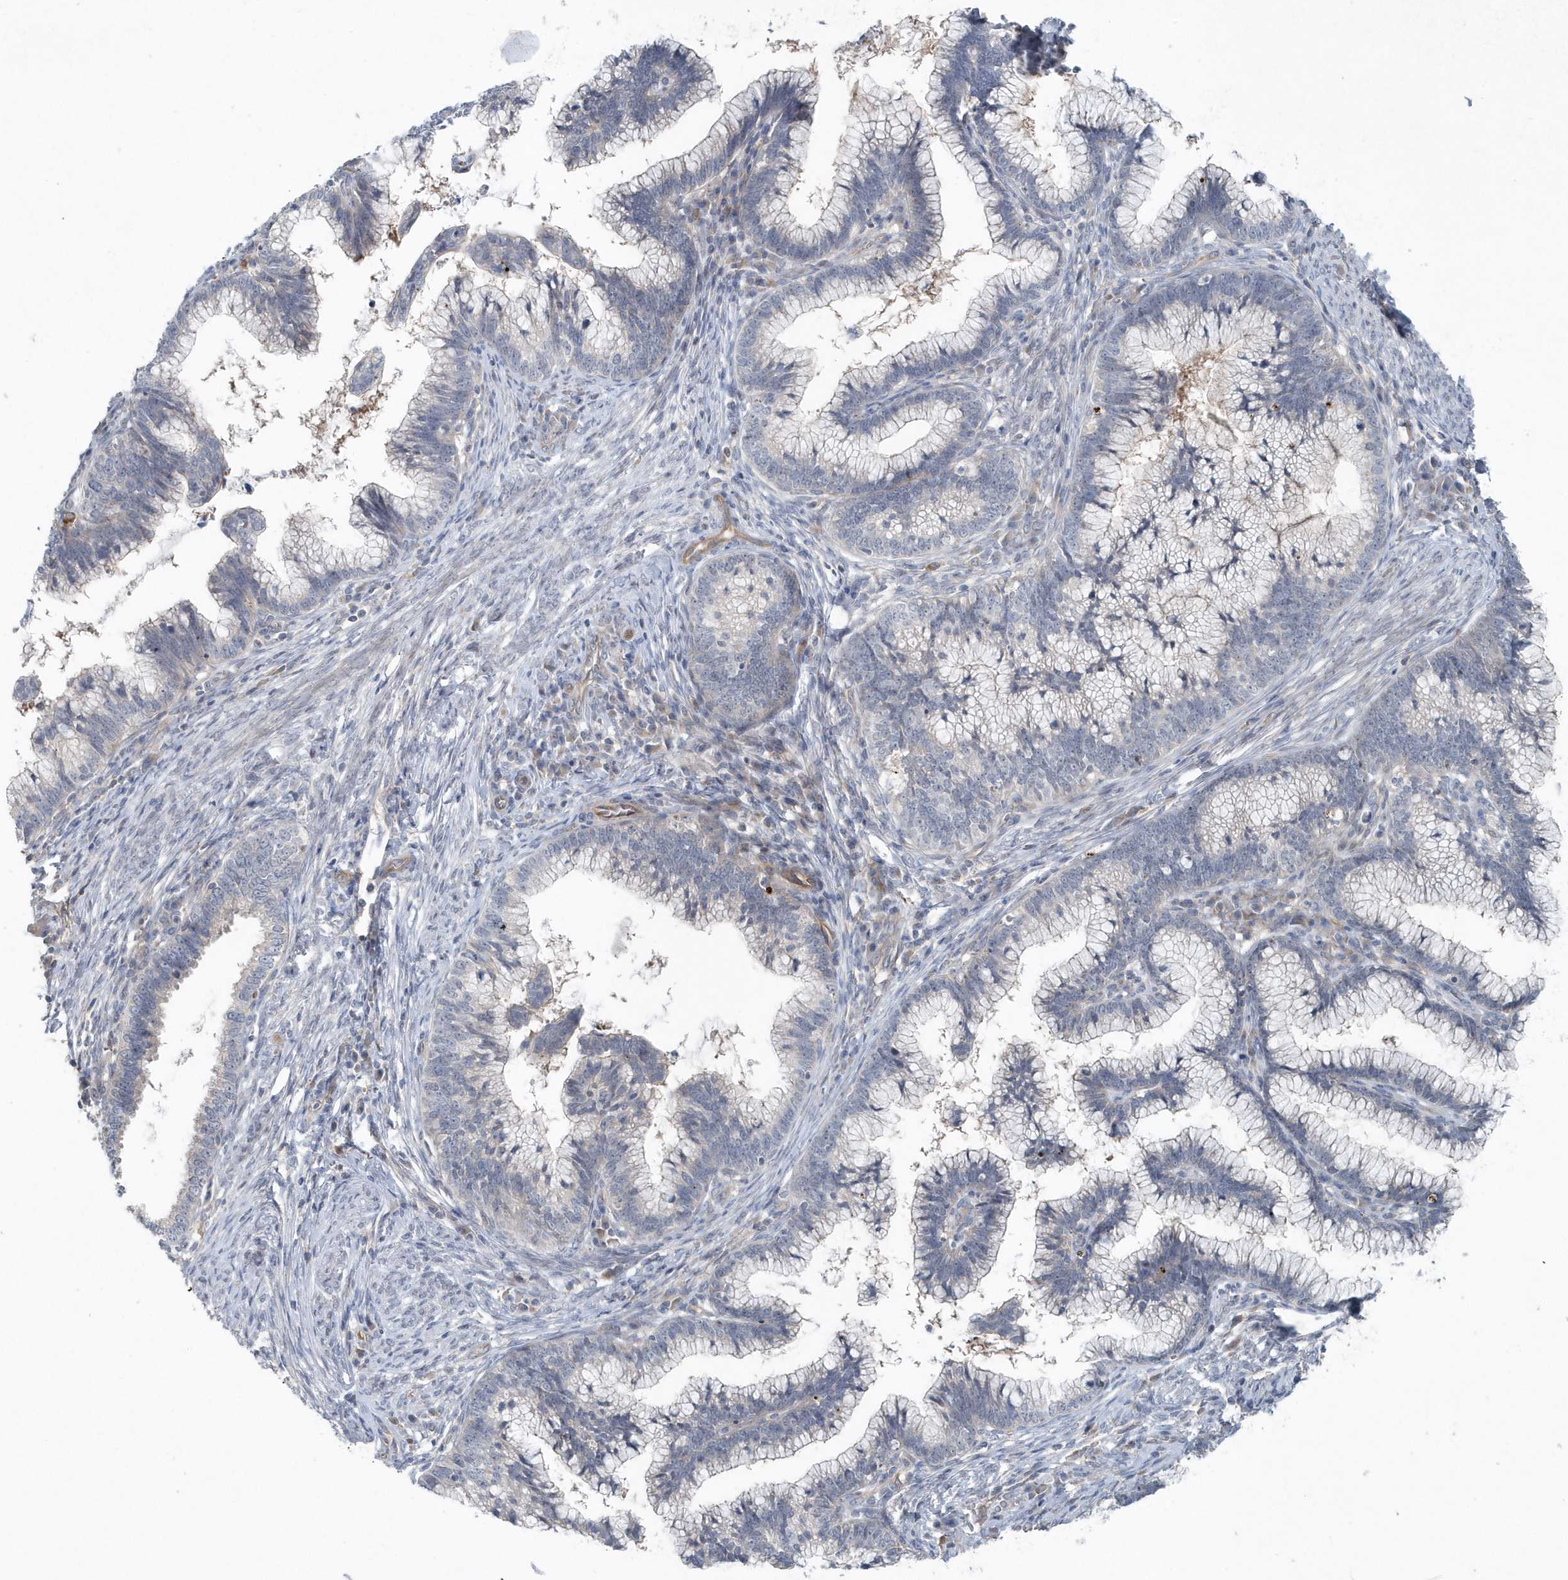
{"staining": {"intensity": "negative", "quantity": "none", "location": "none"}, "tissue": "cervical cancer", "cell_type": "Tumor cells", "image_type": "cancer", "snomed": [{"axis": "morphology", "description": "Adenocarcinoma, NOS"}, {"axis": "topography", "description": "Cervix"}], "caption": "This is a micrograph of immunohistochemistry staining of cervical cancer (adenocarcinoma), which shows no positivity in tumor cells. The staining was performed using DAB (3,3'-diaminobenzidine) to visualize the protein expression in brown, while the nuclei were stained in blue with hematoxylin (Magnification: 20x).", "gene": "MCC", "patient": {"sex": "female", "age": 36}}